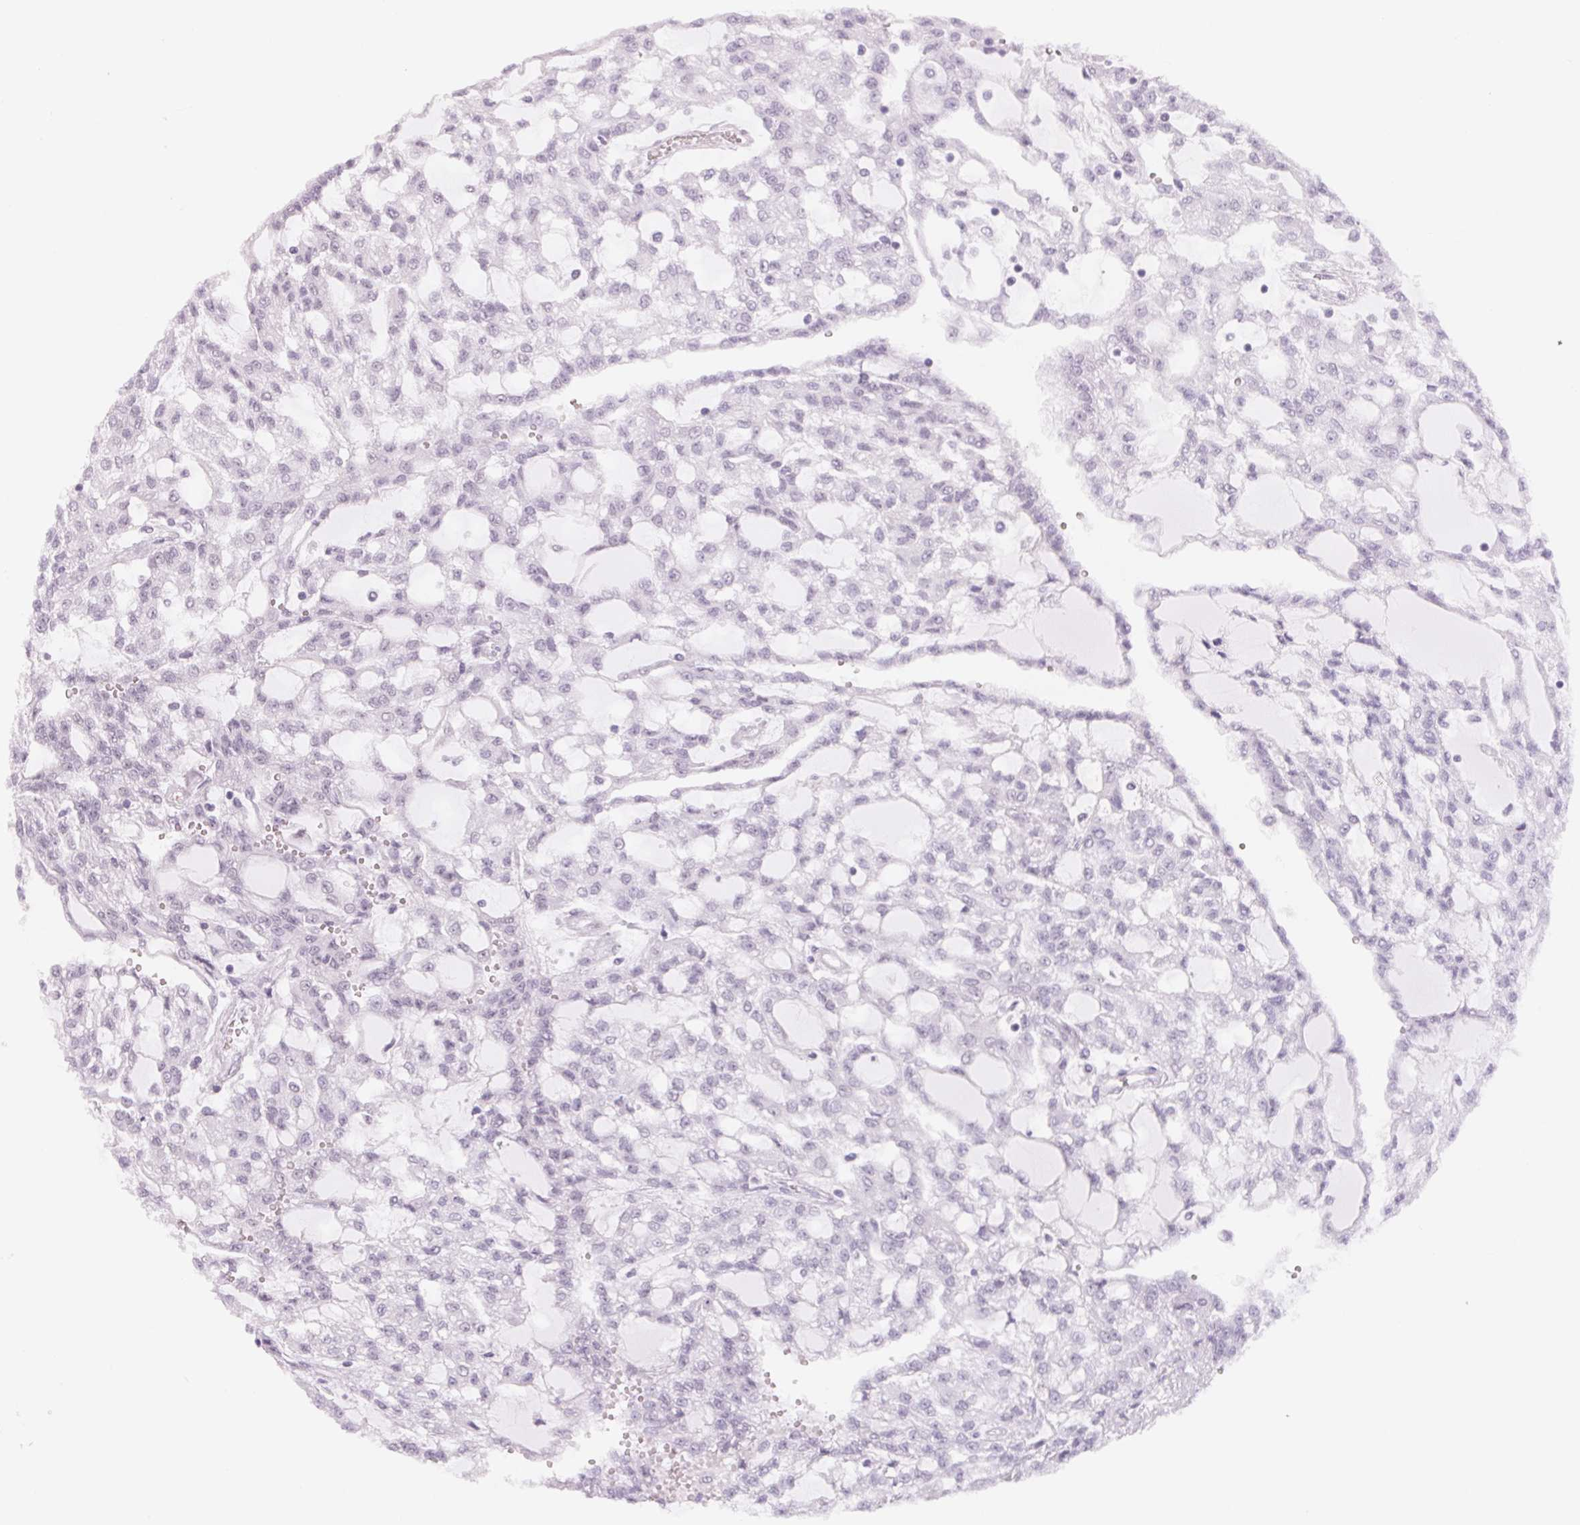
{"staining": {"intensity": "negative", "quantity": "none", "location": "none"}, "tissue": "renal cancer", "cell_type": "Tumor cells", "image_type": "cancer", "snomed": [{"axis": "morphology", "description": "Adenocarcinoma, NOS"}, {"axis": "topography", "description": "Kidney"}], "caption": "IHC image of human renal adenocarcinoma stained for a protein (brown), which demonstrates no expression in tumor cells.", "gene": "ARHGAP22", "patient": {"sex": "male", "age": 63}}